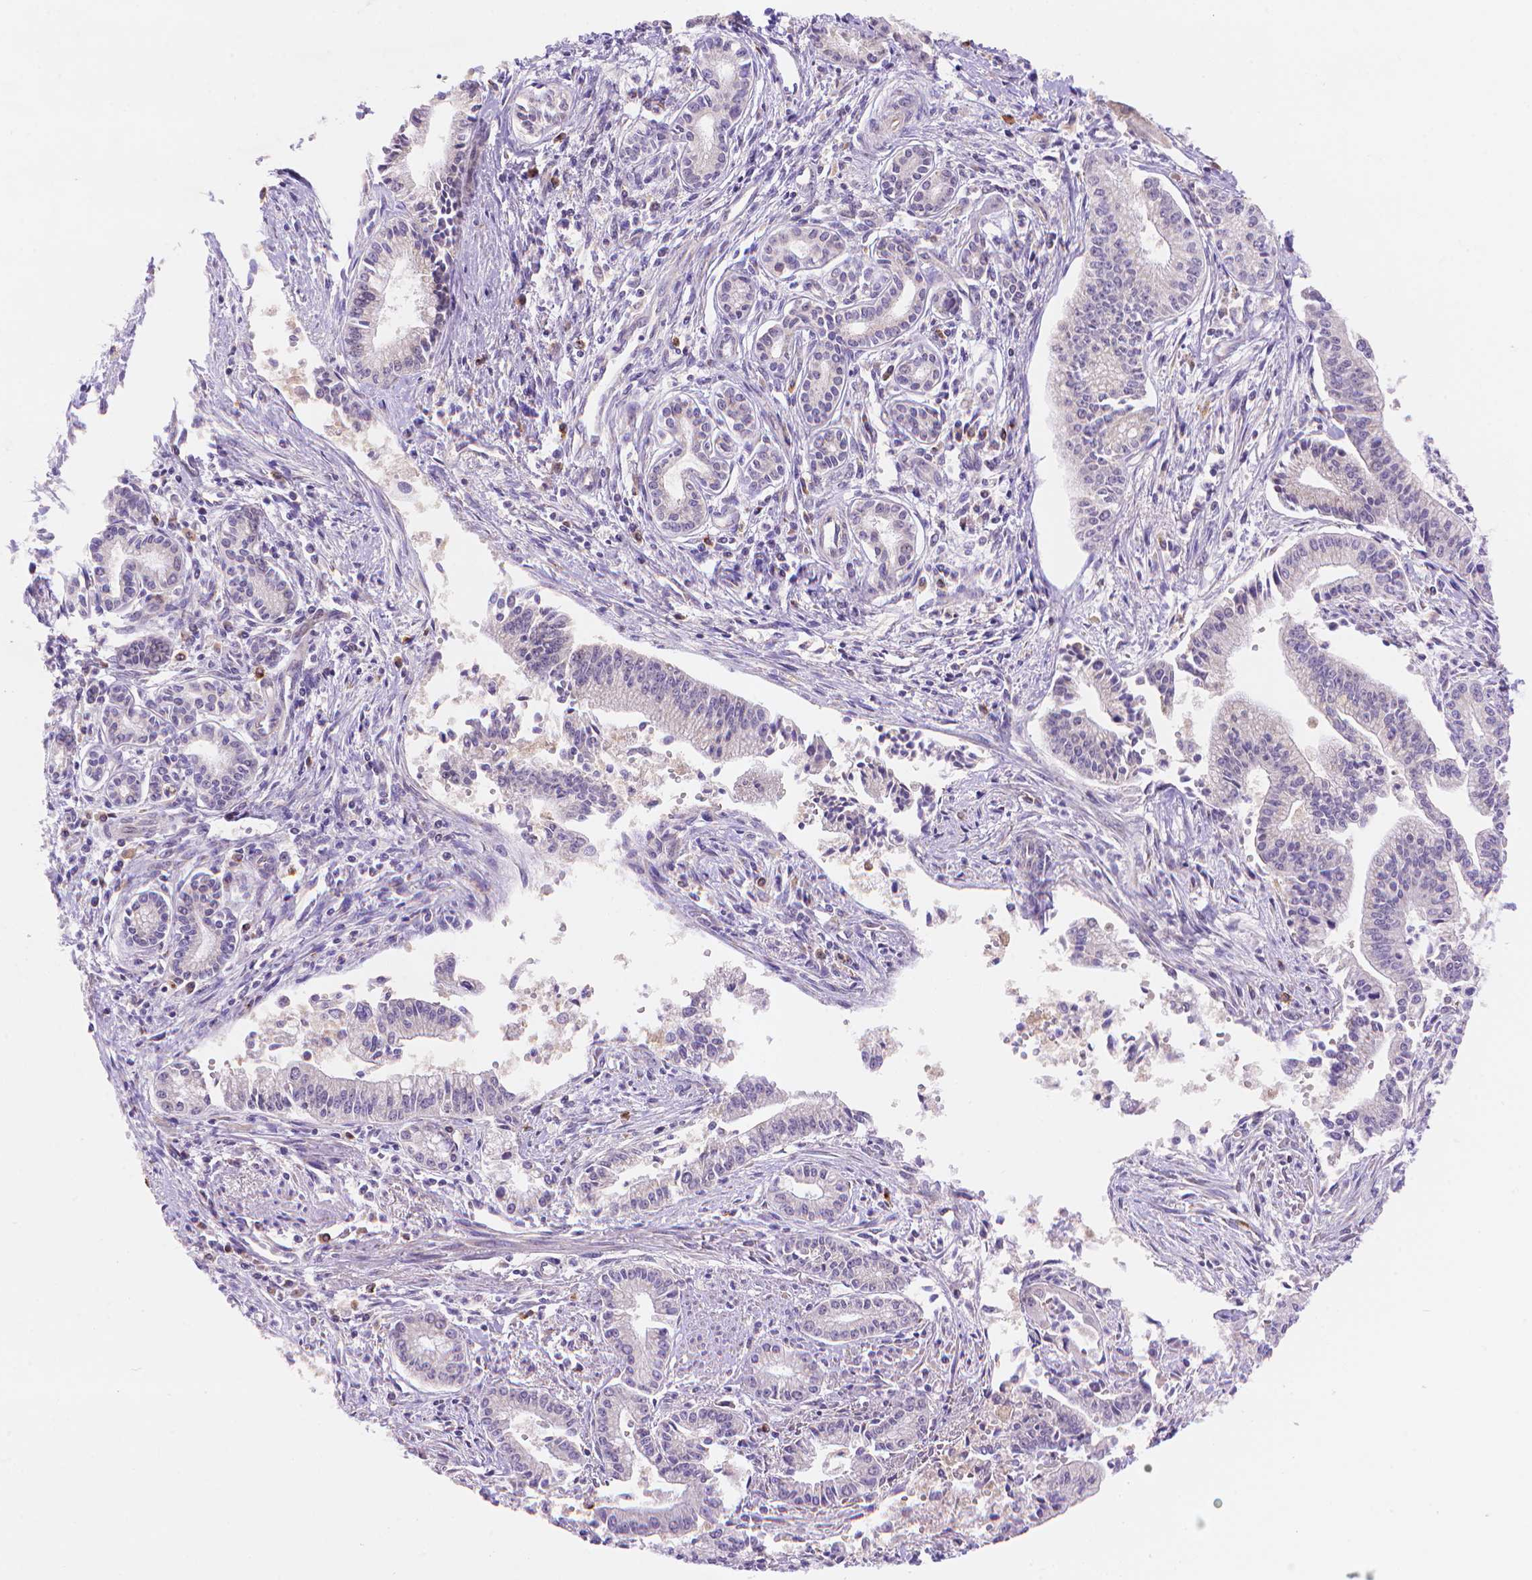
{"staining": {"intensity": "negative", "quantity": "none", "location": "none"}, "tissue": "pancreatic cancer", "cell_type": "Tumor cells", "image_type": "cancer", "snomed": [{"axis": "morphology", "description": "Adenocarcinoma, NOS"}, {"axis": "topography", "description": "Pancreas"}], "caption": "This is an immunohistochemistry micrograph of human pancreatic cancer. There is no expression in tumor cells.", "gene": "CYYR1", "patient": {"sex": "female", "age": 65}}